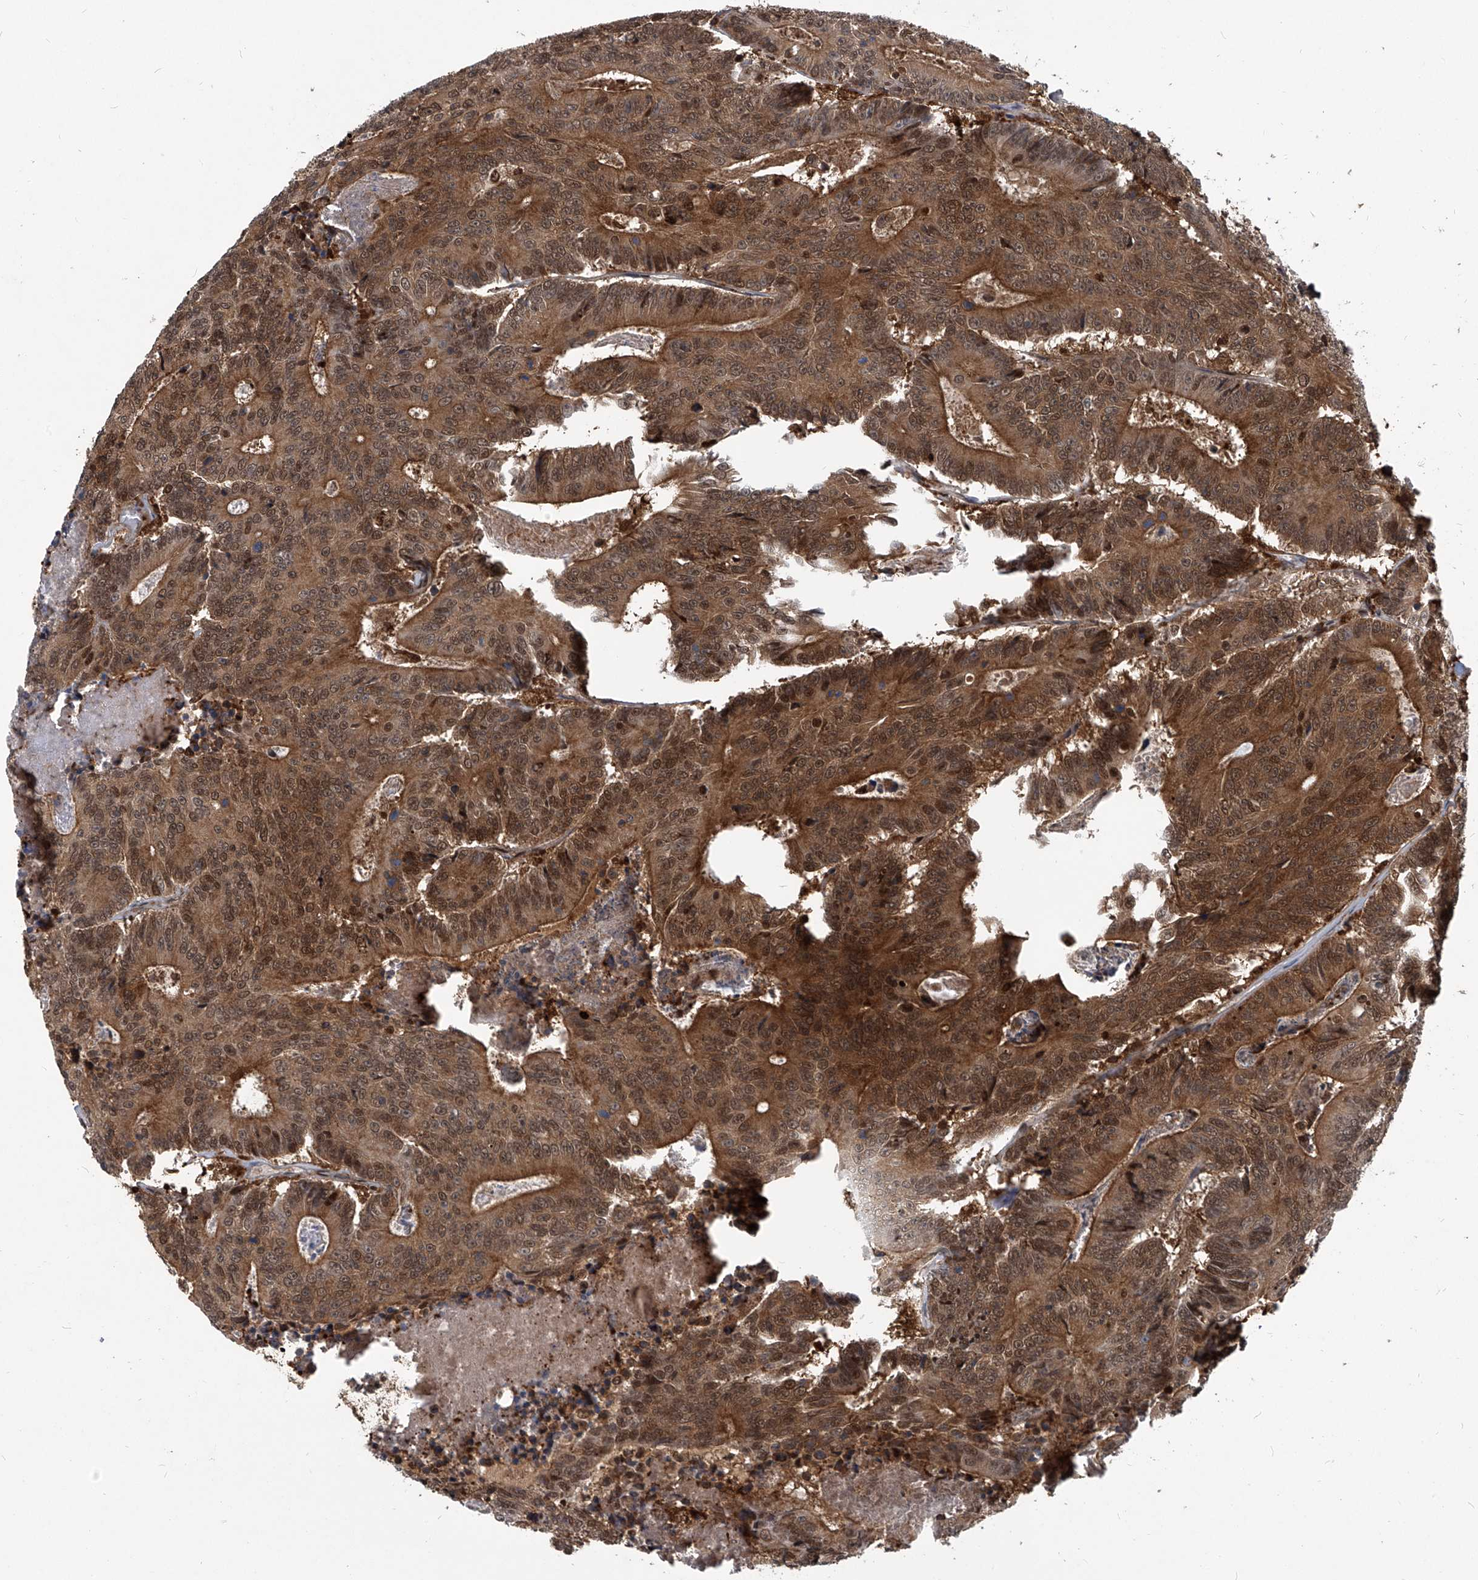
{"staining": {"intensity": "moderate", "quantity": ">75%", "location": "cytoplasmic/membranous,nuclear"}, "tissue": "colorectal cancer", "cell_type": "Tumor cells", "image_type": "cancer", "snomed": [{"axis": "morphology", "description": "Adenocarcinoma, NOS"}, {"axis": "topography", "description": "Colon"}], "caption": "Immunohistochemistry (IHC) (DAB (3,3'-diaminobenzidine)) staining of colorectal cancer (adenocarcinoma) shows moderate cytoplasmic/membranous and nuclear protein expression in approximately >75% of tumor cells.", "gene": "PSMB1", "patient": {"sex": "male", "age": 83}}